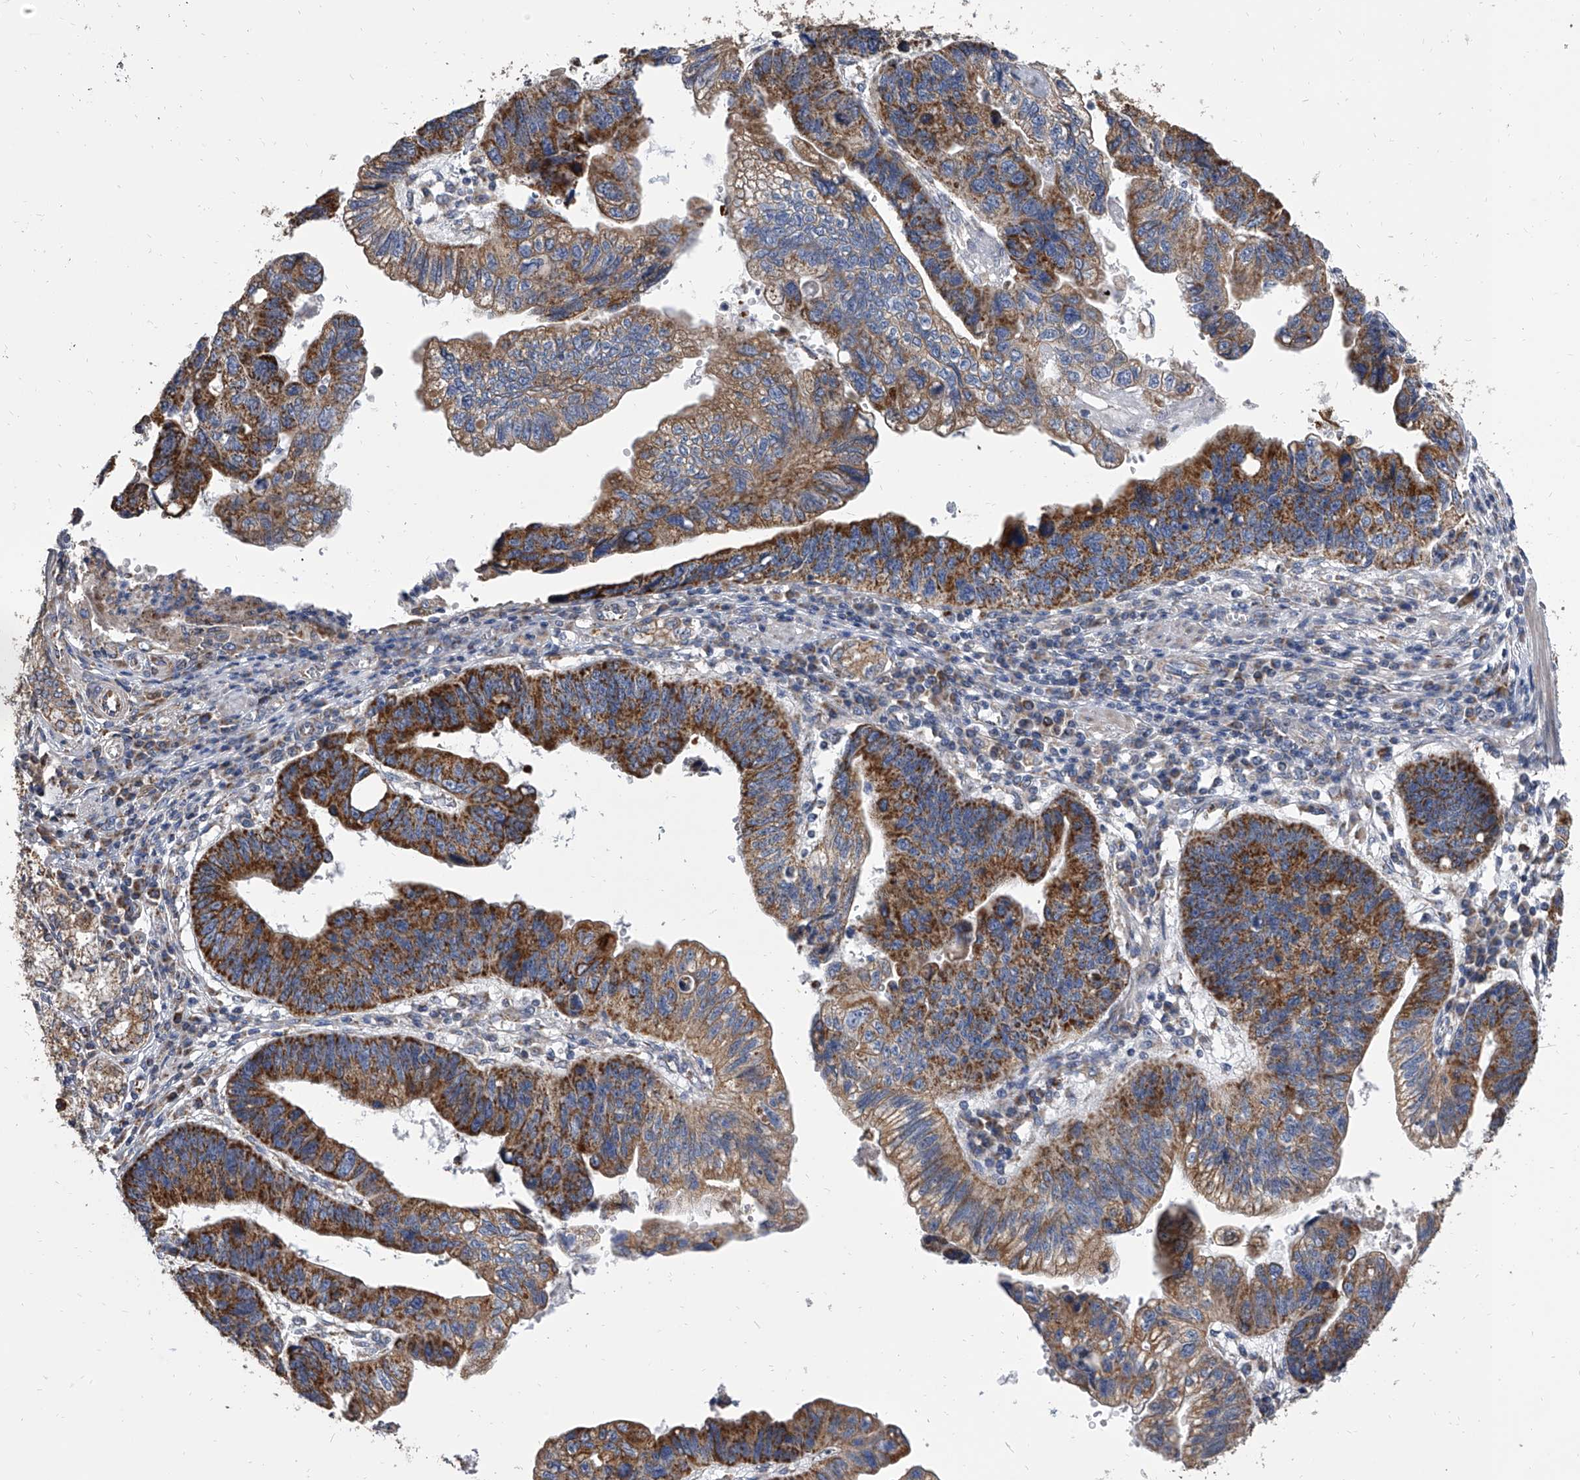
{"staining": {"intensity": "strong", "quantity": ">75%", "location": "cytoplasmic/membranous"}, "tissue": "stomach cancer", "cell_type": "Tumor cells", "image_type": "cancer", "snomed": [{"axis": "morphology", "description": "Adenocarcinoma, NOS"}, {"axis": "topography", "description": "Stomach"}], "caption": "An image of adenocarcinoma (stomach) stained for a protein exhibits strong cytoplasmic/membranous brown staining in tumor cells.", "gene": "MRPL28", "patient": {"sex": "male", "age": 59}}